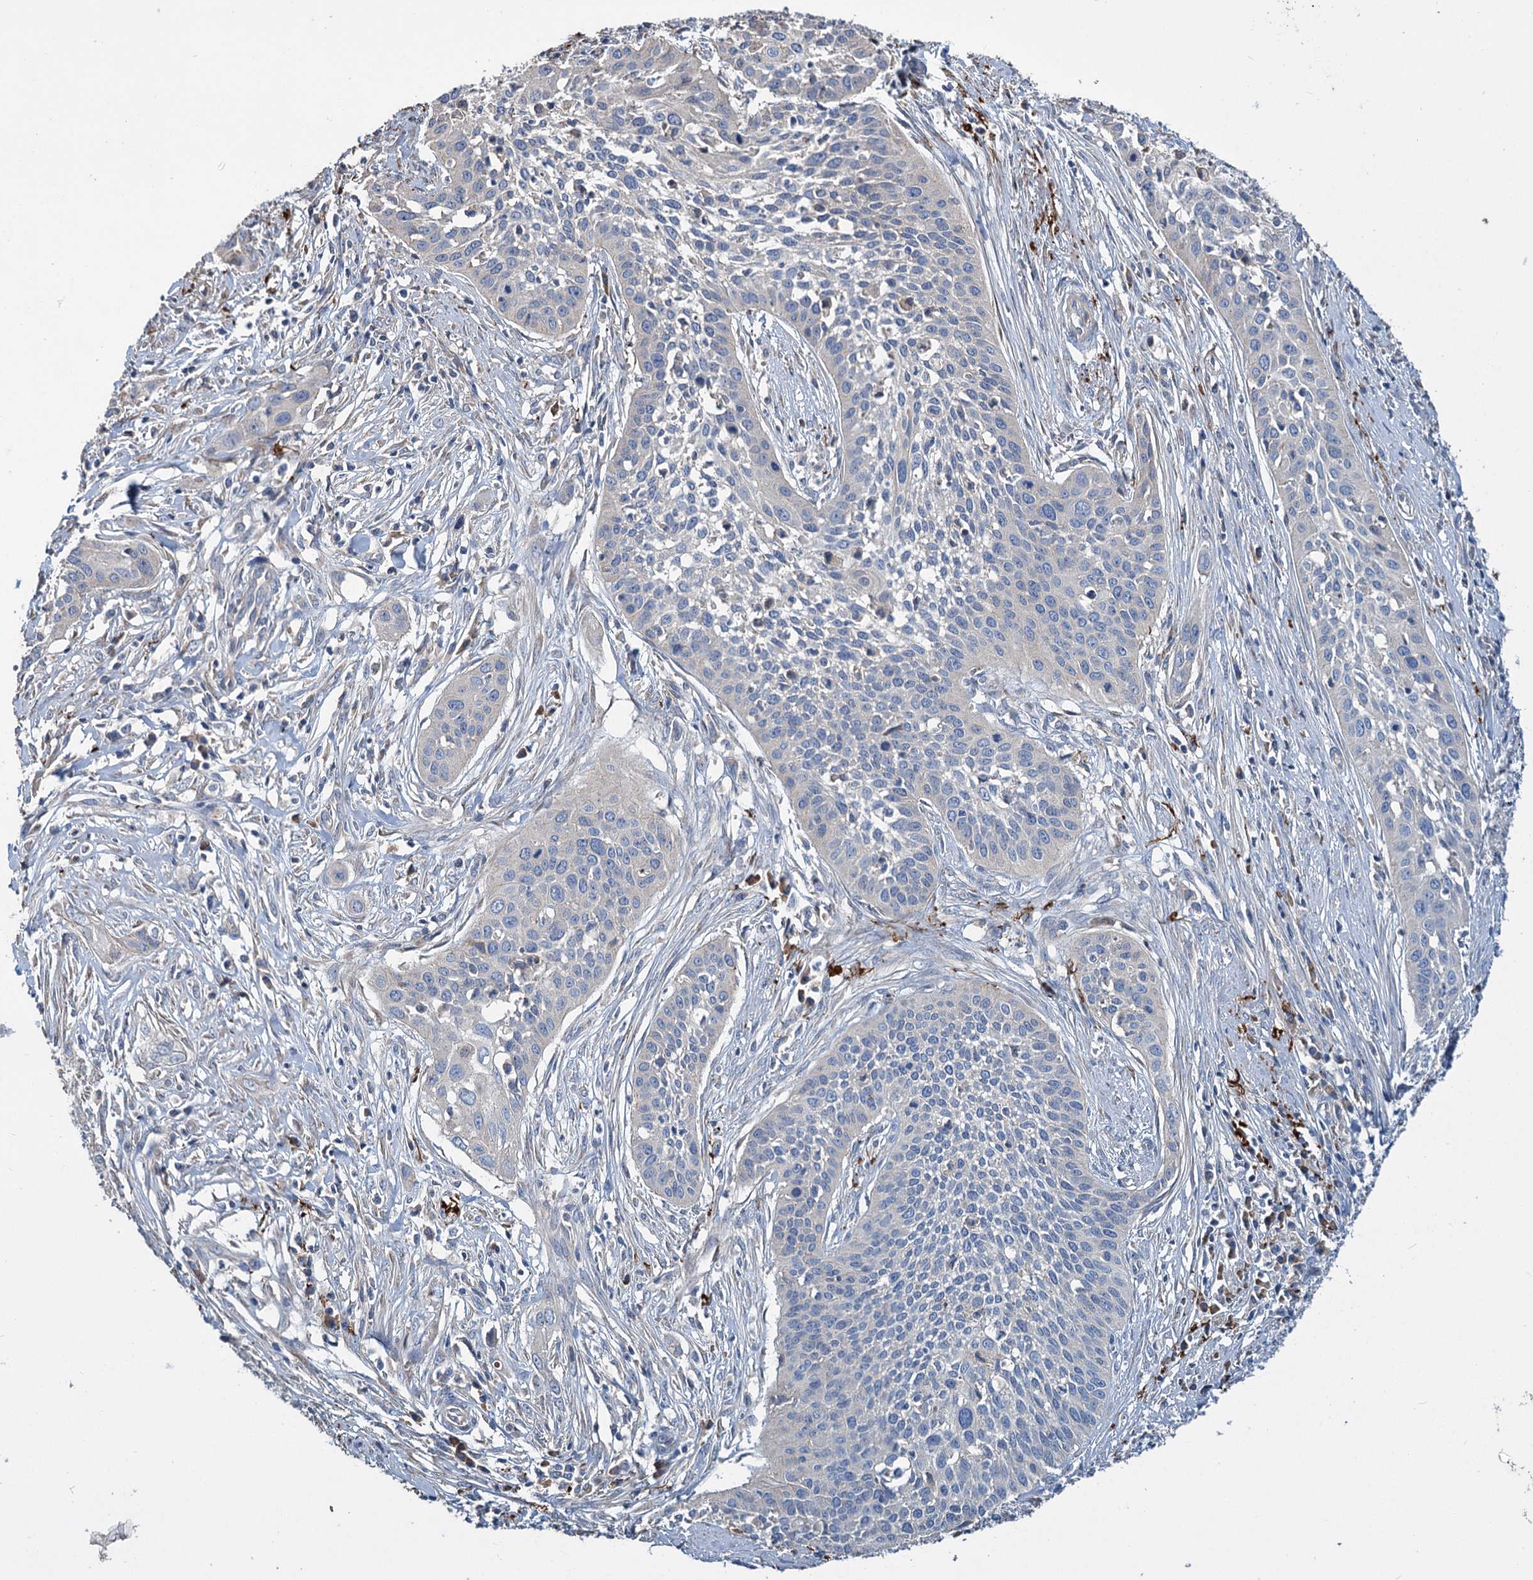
{"staining": {"intensity": "negative", "quantity": "none", "location": "none"}, "tissue": "cervical cancer", "cell_type": "Tumor cells", "image_type": "cancer", "snomed": [{"axis": "morphology", "description": "Squamous cell carcinoma, NOS"}, {"axis": "topography", "description": "Cervix"}], "caption": "Immunohistochemistry photomicrograph of human cervical squamous cell carcinoma stained for a protein (brown), which displays no staining in tumor cells.", "gene": "URAD", "patient": {"sex": "female", "age": 34}}